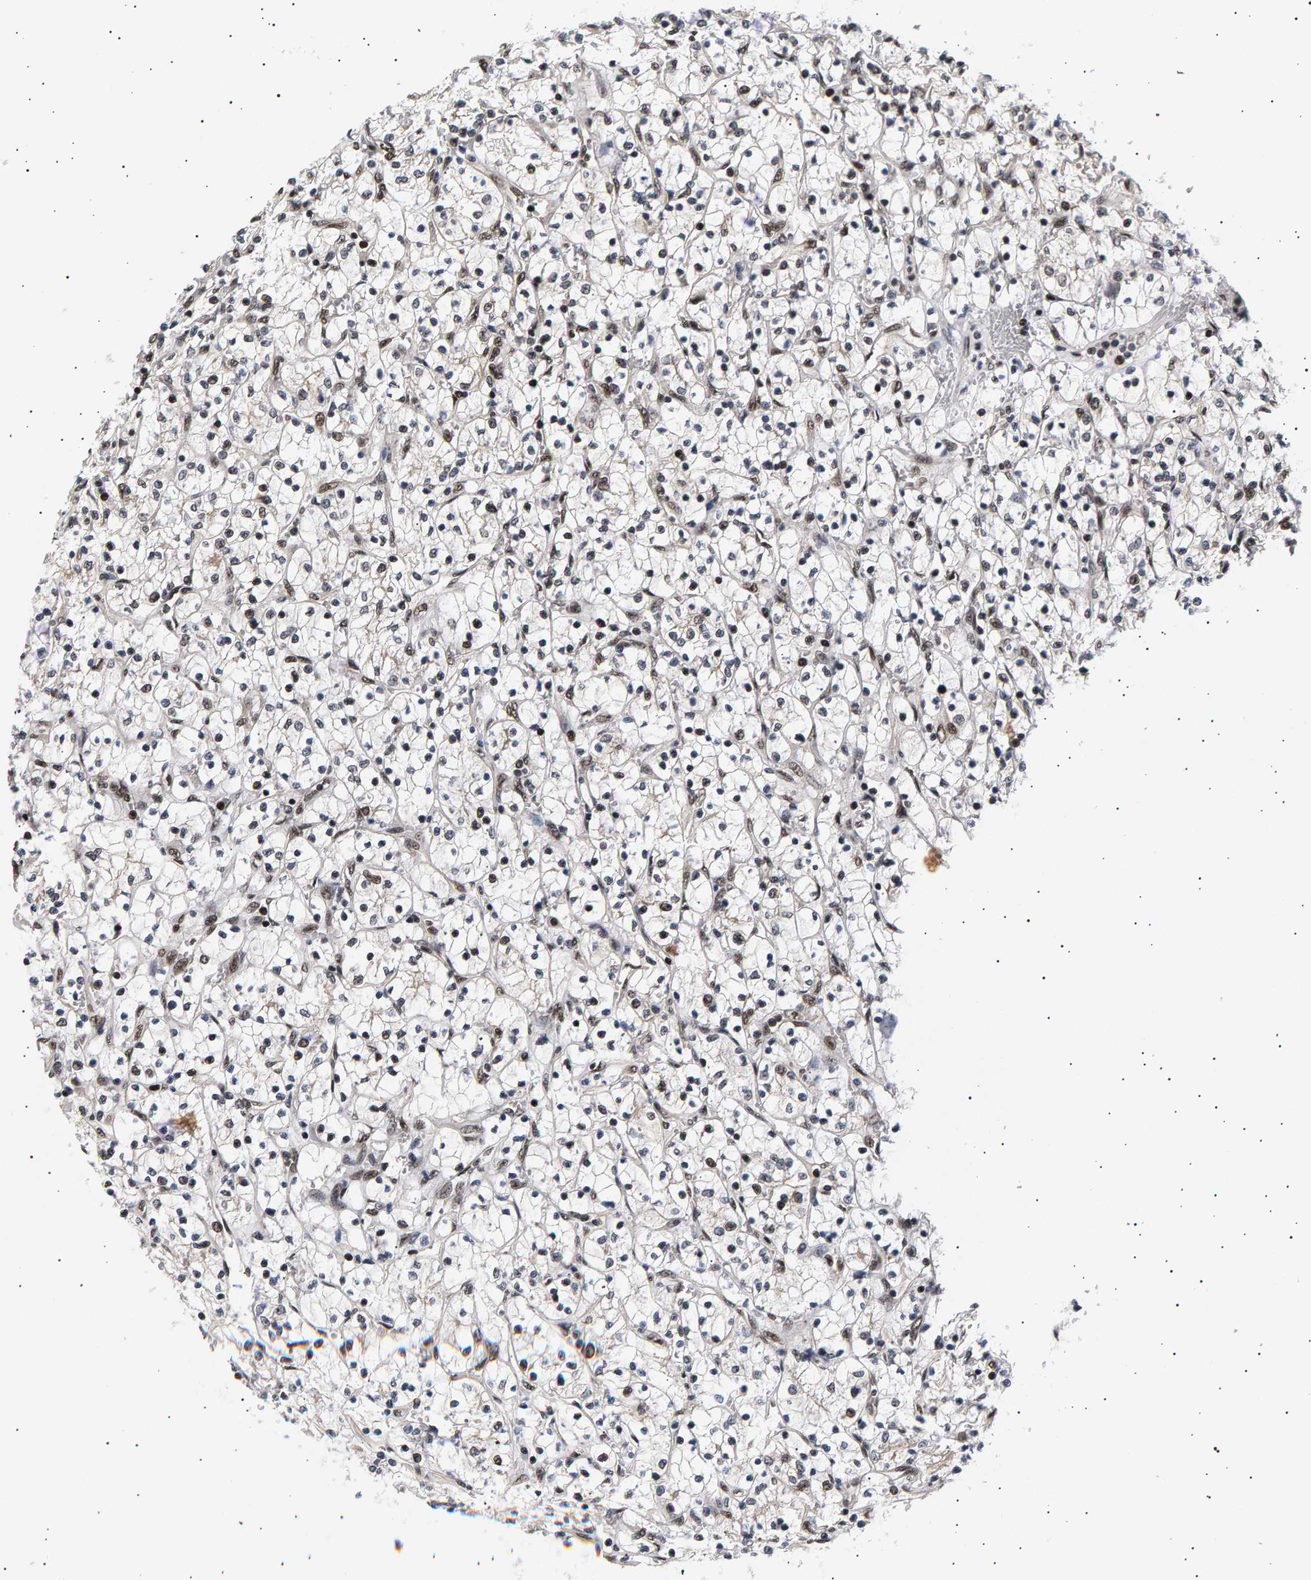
{"staining": {"intensity": "moderate", "quantity": "25%-75%", "location": "nuclear"}, "tissue": "renal cancer", "cell_type": "Tumor cells", "image_type": "cancer", "snomed": [{"axis": "morphology", "description": "Adenocarcinoma, NOS"}, {"axis": "topography", "description": "Kidney"}], "caption": "A medium amount of moderate nuclear positivity is appreciated in about 25%-75% of tumor cells in renal adenocarcinoma tissue.", "gene": "ANKRD40", "patient": {"sex": "female", "age": 69}}